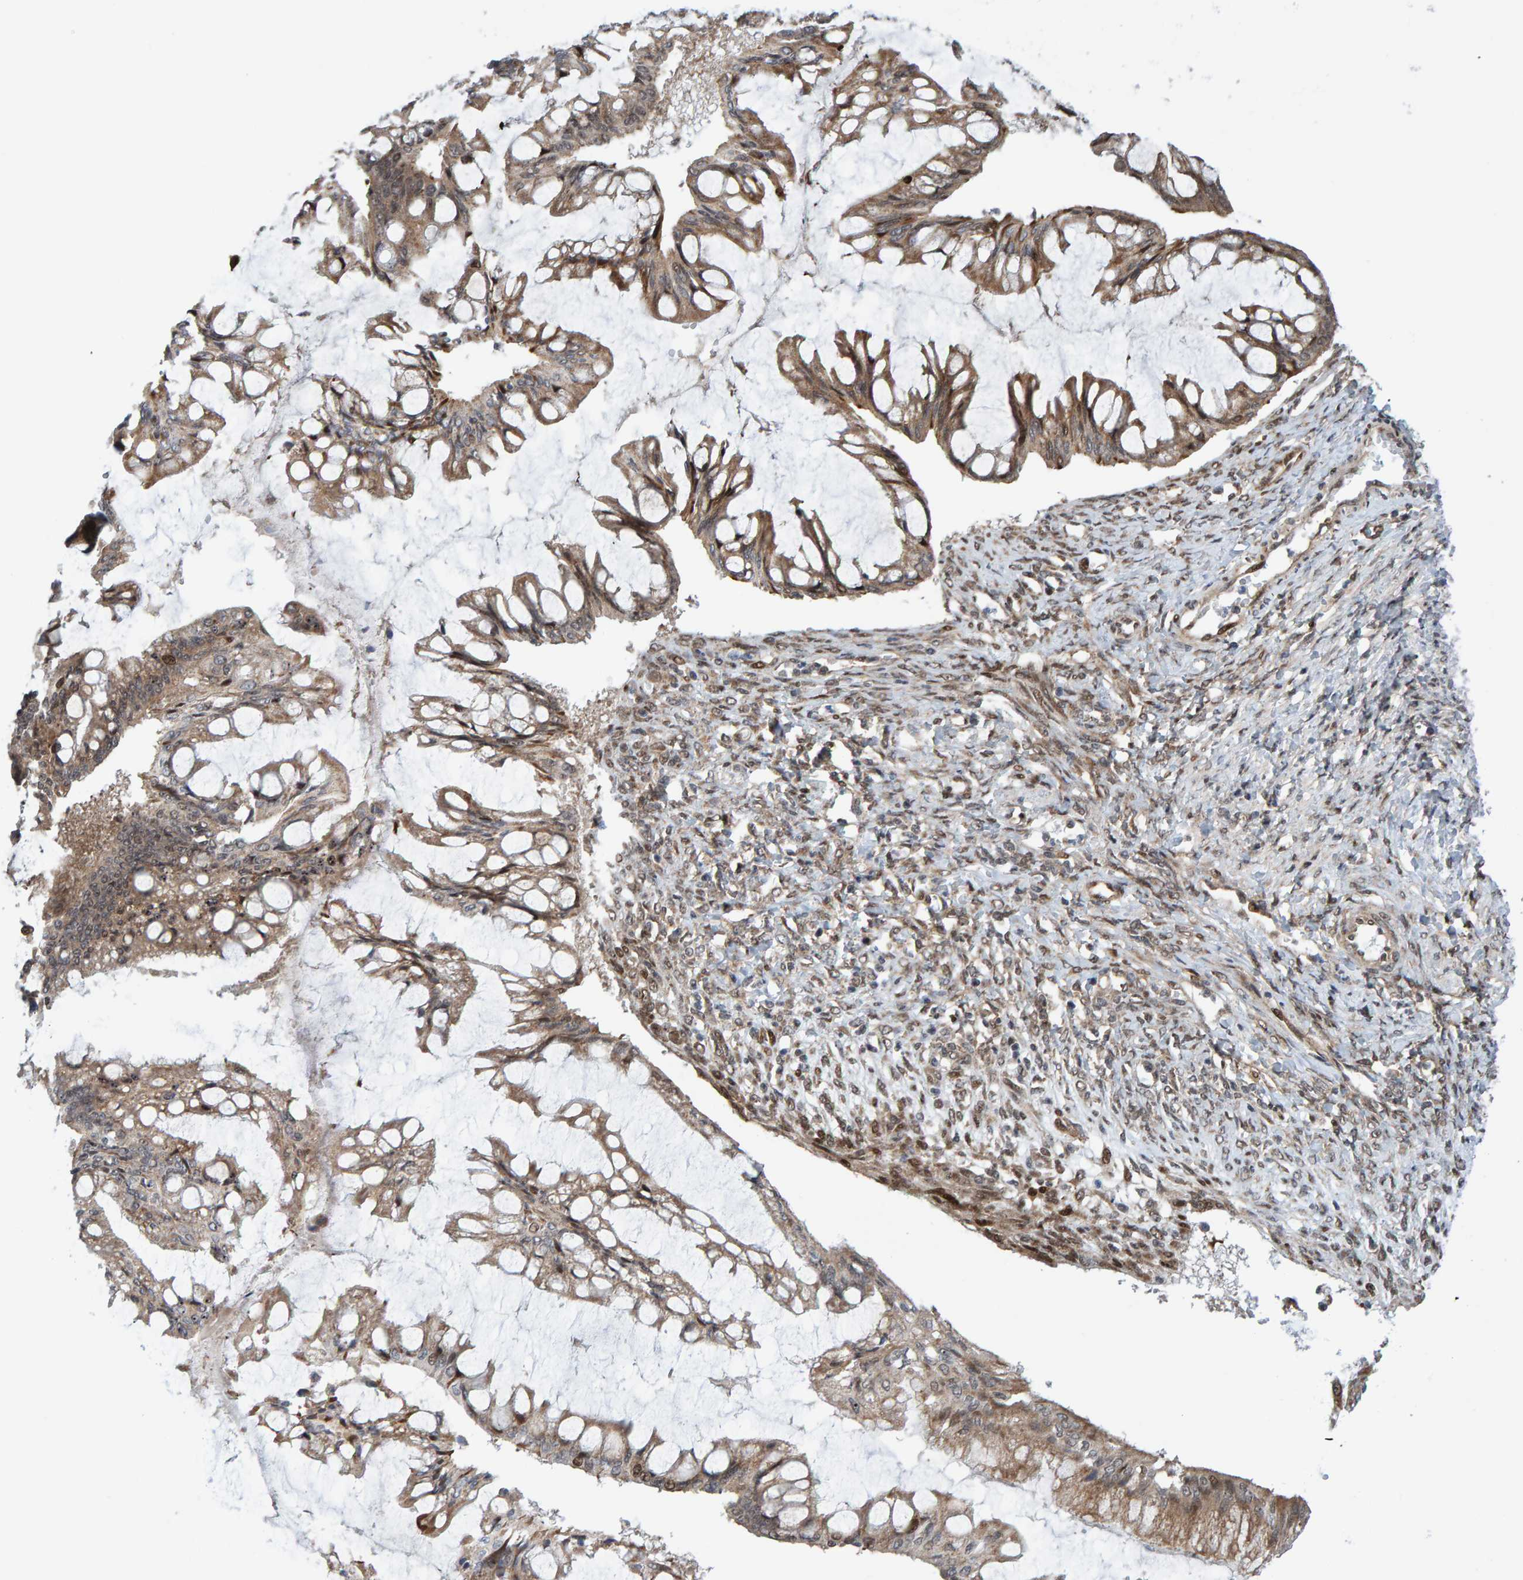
{"staining": {"intensity": "moderate", "quantity": ">75%", "location": "cytoplasmic/membranous"}, "tissue": "ovarian cancer", "cell_type": "Tumor cells", "image_type": "cancer", "snomed": [{"axis": "morphology", "description": "Cystadenocarcinoma, mucinous, NOS"}, {"axis": "topography", "description": "Ovary"}], "caption": "Tumor cells demonstrate medium levels of moderate cytoplasmic/membranous expression in about >75% of cells in ovarian cancer. Using DAB (3,3'-diaminobenzidine) (brown) and hematoxylin (blue) stains, captured at high magnification using brightfield microscopy.", "gene": "ZNF366", "patient": {"sex": "female", "age": 73}}